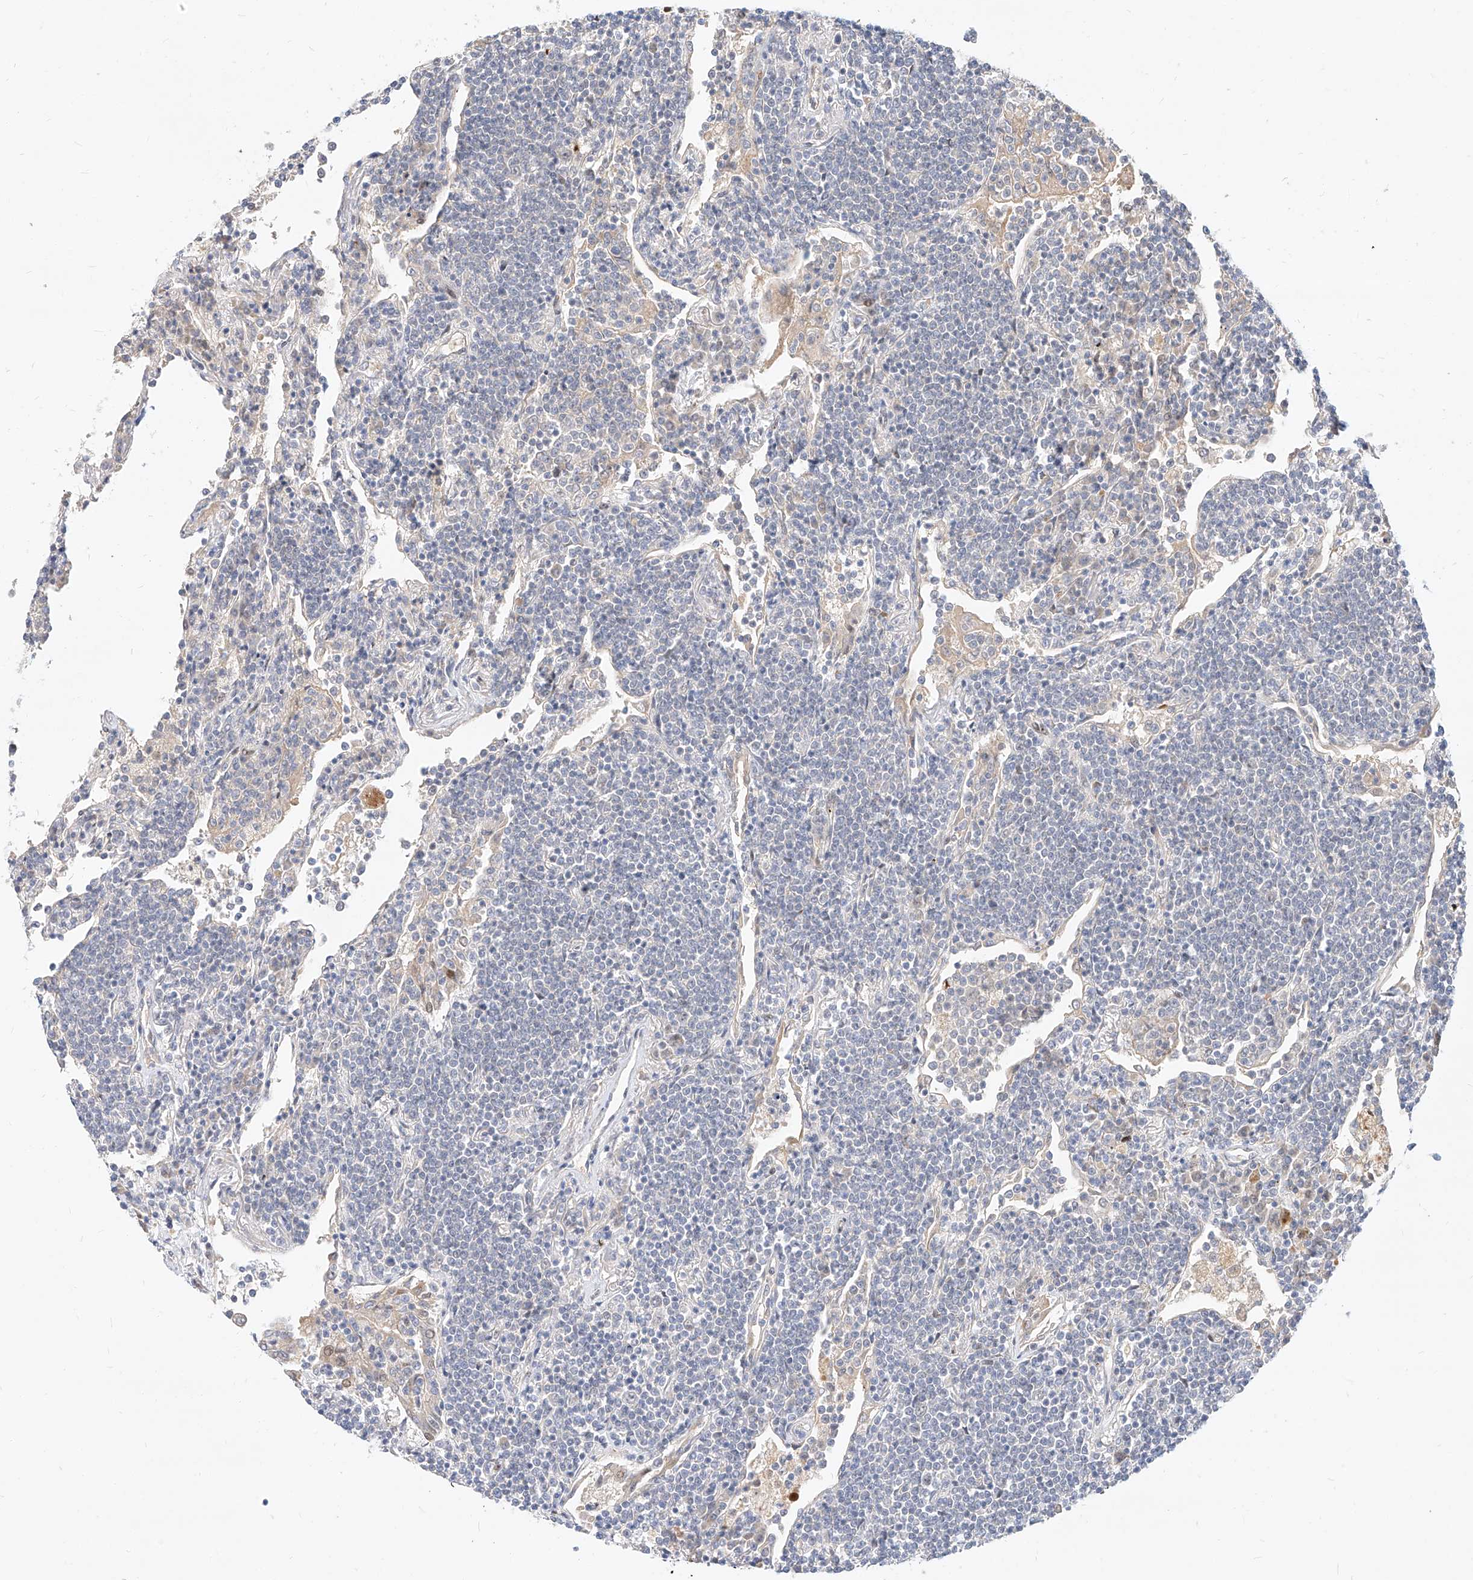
{"staining": {"intensity": "negative", "quantity": "none", "location": "none"}, "tissue": "lymphoma", "cell_type": "Tumor cells", "image_type": "cancer", "snomed": [{"axis": "morphology", "description": "Malignant lymphoma, non-Hodgkin's type, Low grade"}, {"axis": "topography", "description": "Lung"}], "caption": "This is an IHC micrograph of human lymphoma. There is no staining in tumor cells.", "gene": "CBX8", "patient": {"sex": "female", "age": 71}}